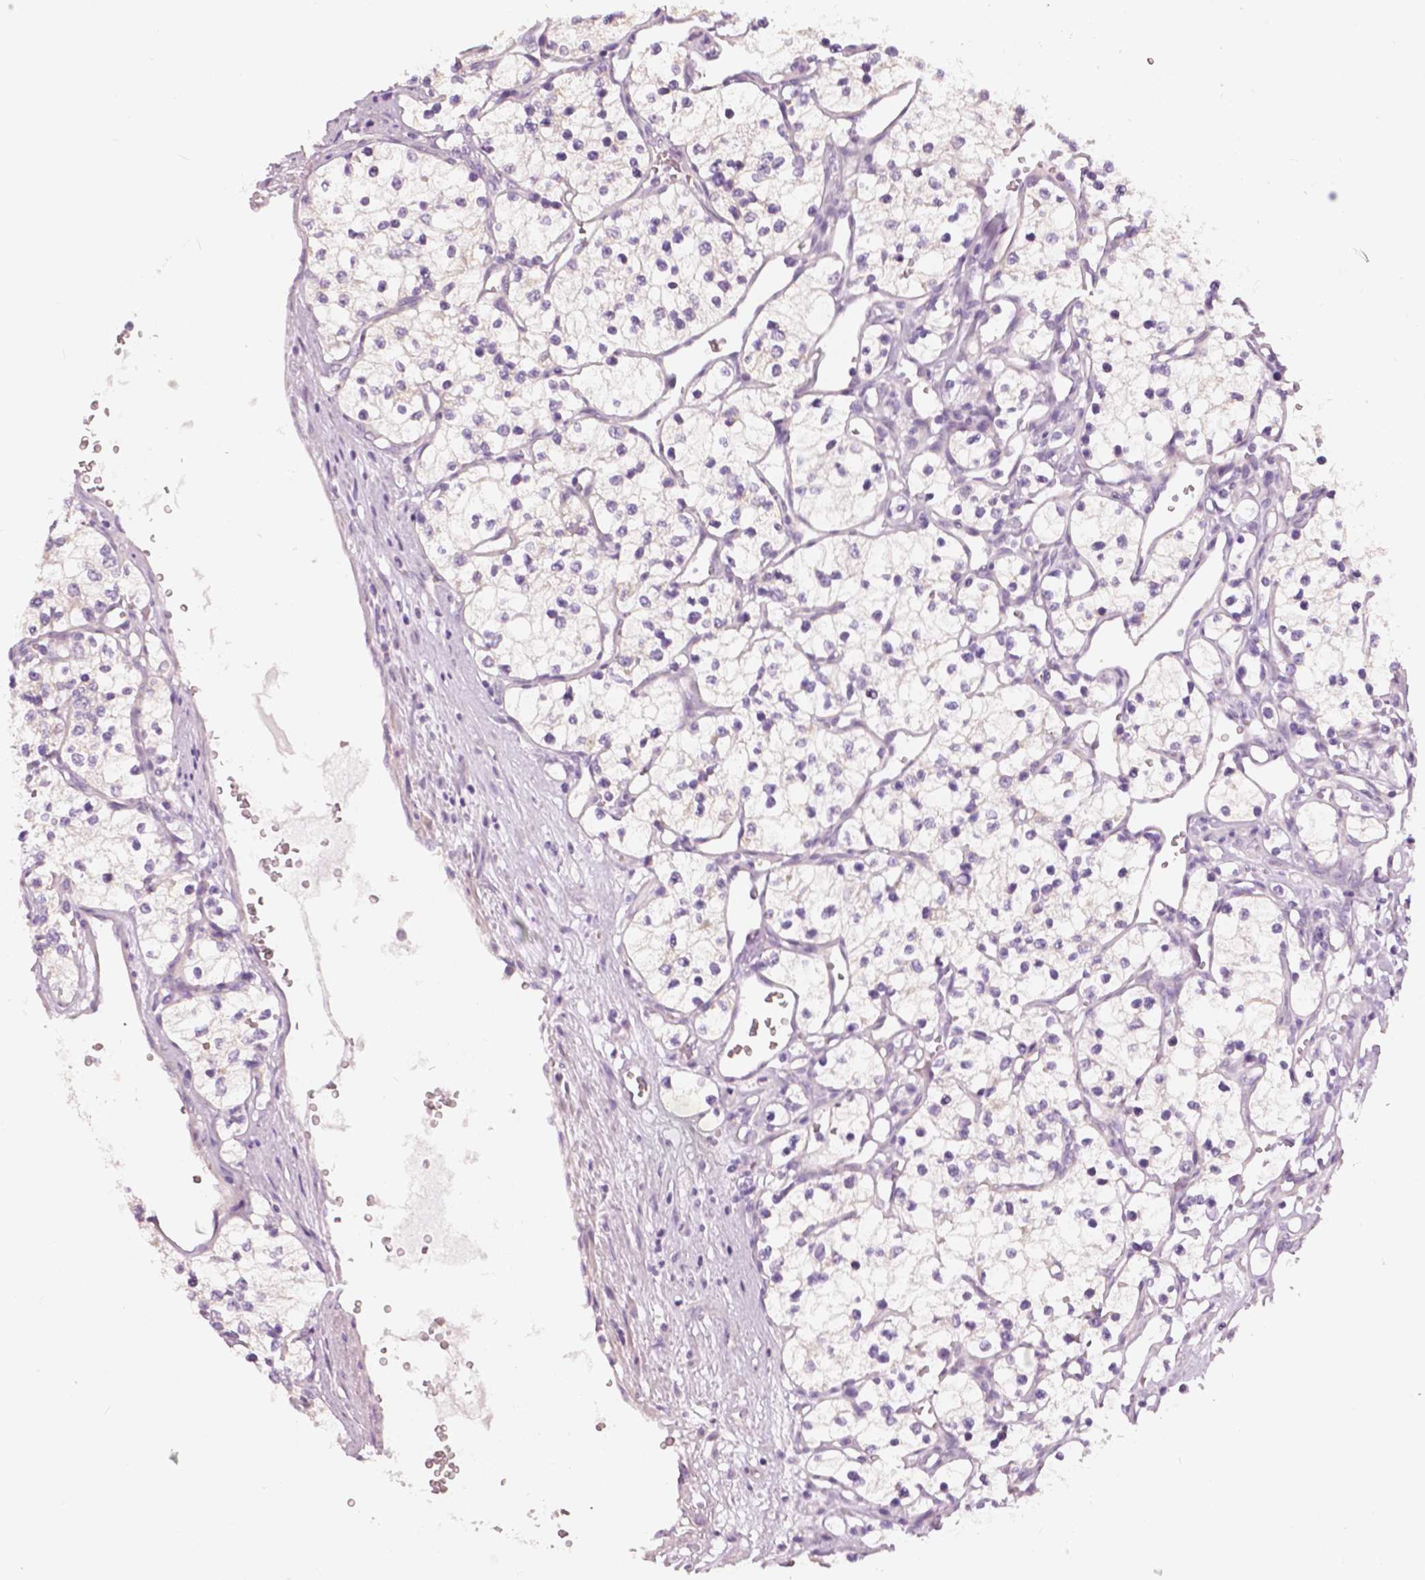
{"staining": {"intensity": "negative", "quantity": "none", "location": "none"}, "tissue": "renal cancer", "cell_type": "Tumor cells", "image_type": "cancer", "snomed": [{"axis": "morphology", "description": "Adenocarcinoma, NOS"}, {"axis": "topography", "description": "Kidney"}], "caption": "There is no significant staining in tumor cells of renal cancer.", "gene": "SLC24A1", "patient": {"sex": "female", "age": 69}}